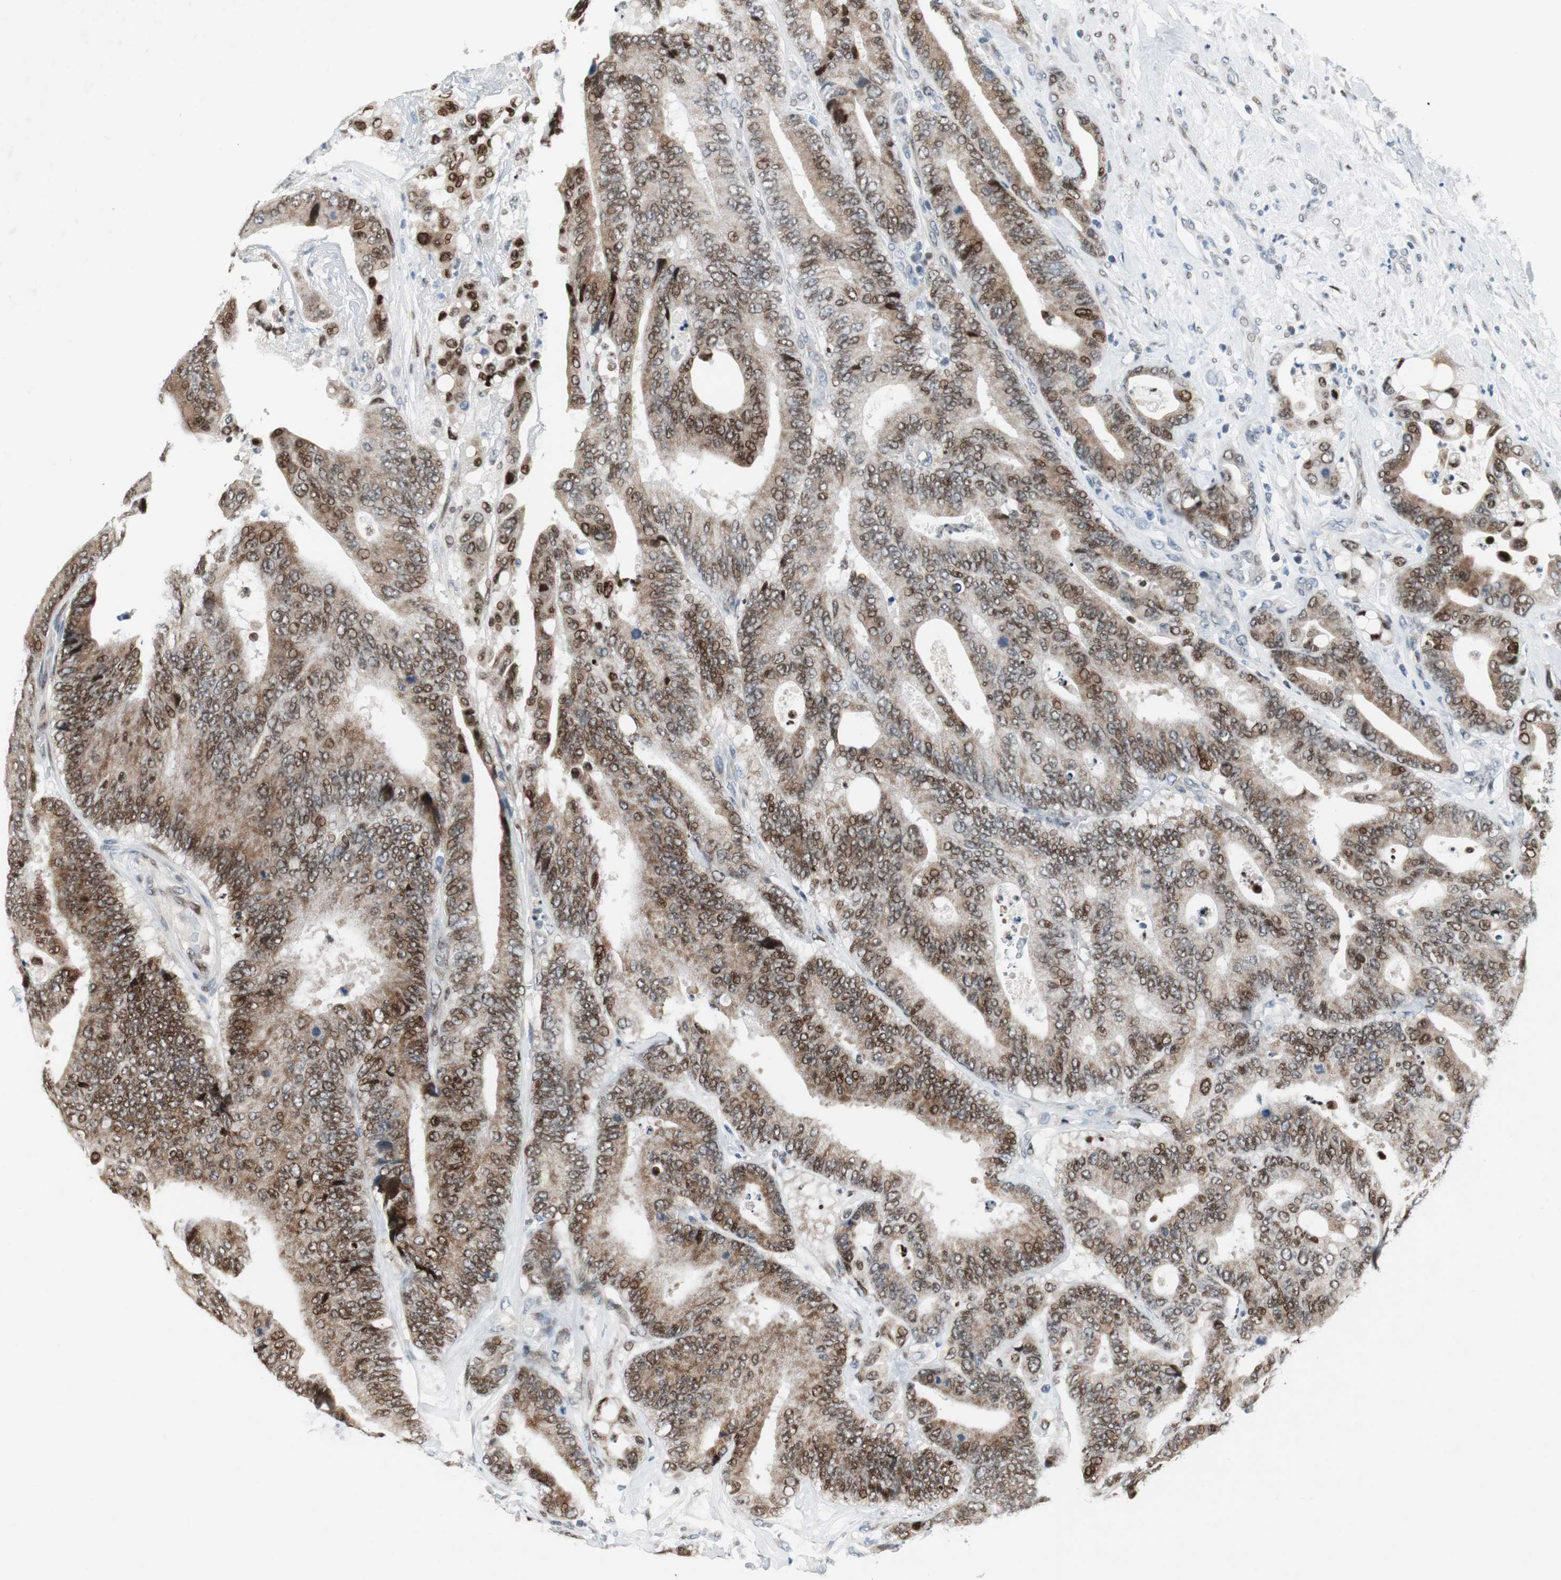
{"staining": {"intensity": "moderate", "quantity": ">75%", "location": "nuclear"}, "tissue": "colorectal cancer", "cell_type": "Tumor cells", "image_type": "cancer", "snomed": [{"axis": "morphology", "description": "Normal tissue, NOS"}, {"axis": "morphology", "description": "Adenocarcinoma, NOS"}, {"axis": "topography", "description": "Colon"}], "caption": "DAB (3,3'-diaminobenzidine) immunohistochemical staining of human adenocarcinoma (colorectal) shows moderate nuclear protein expression in approximately >75% of tumor cells. Using DAB (brown) and hematoxylin (blue) stains, captured at high magnification using brightfield microscopy.", "gene": "AJUBA", "patient": {"sex": "male", "age": 82}}